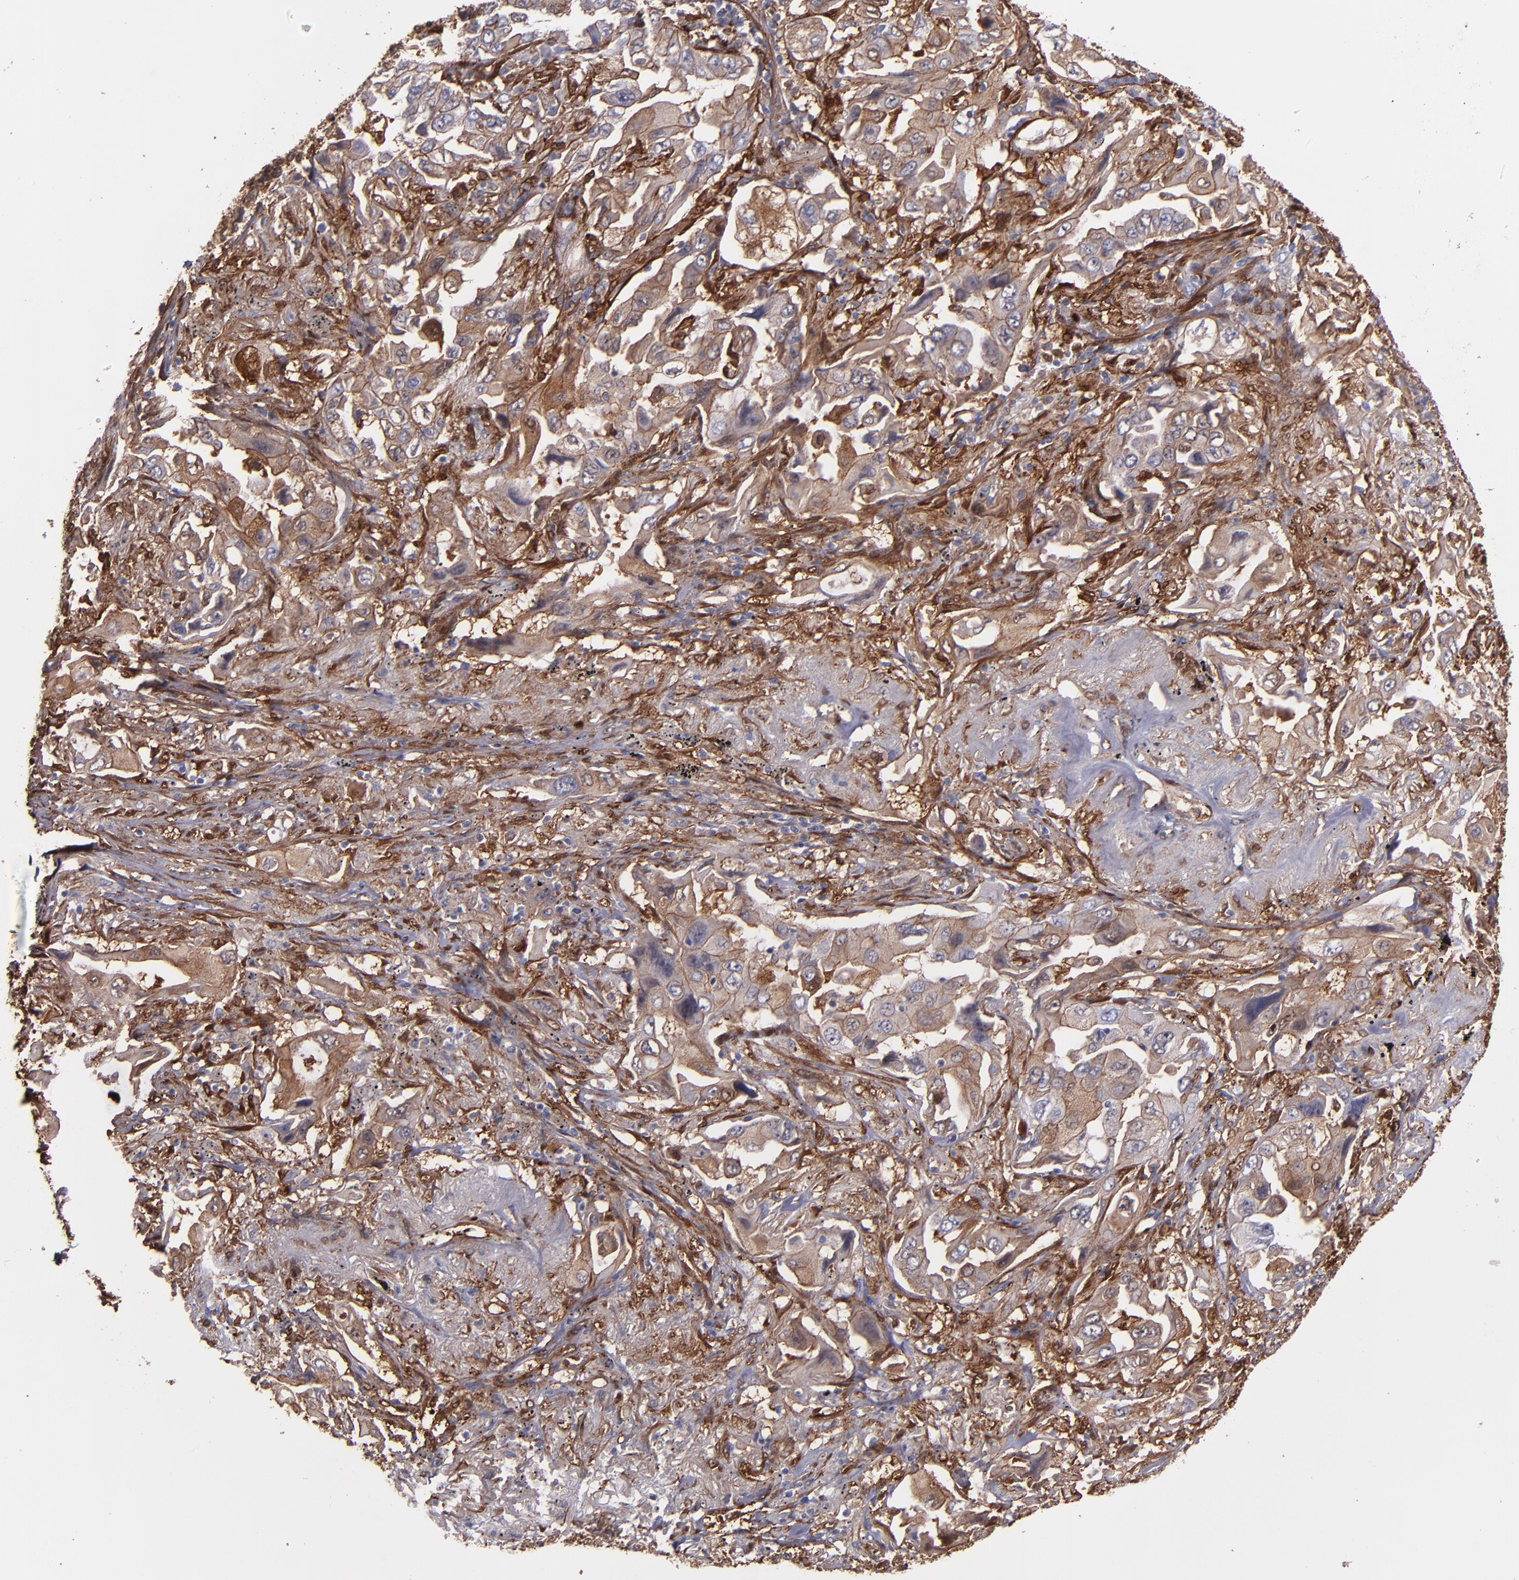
{"staining": {"intensity": "moderate", "quantity": ">75%", "location": "cytoplasmic/membranous"}, "tissue": "lung cancer", "cell_type": "Tumor cells", "image_type": "cancer", "snomed": [{"axis": "morphology", "description": "Adenocarcinoma, NOS"}, {"axis": "topography", "description": "Lung"}], "caption": "Protein staining of lung cancer tissue exhibits moderate cytoplasmic/membranous expression in approximately >75% of tumor cells.", "gene": "VCL", "patient": {"sex": "female", "age": 65}}